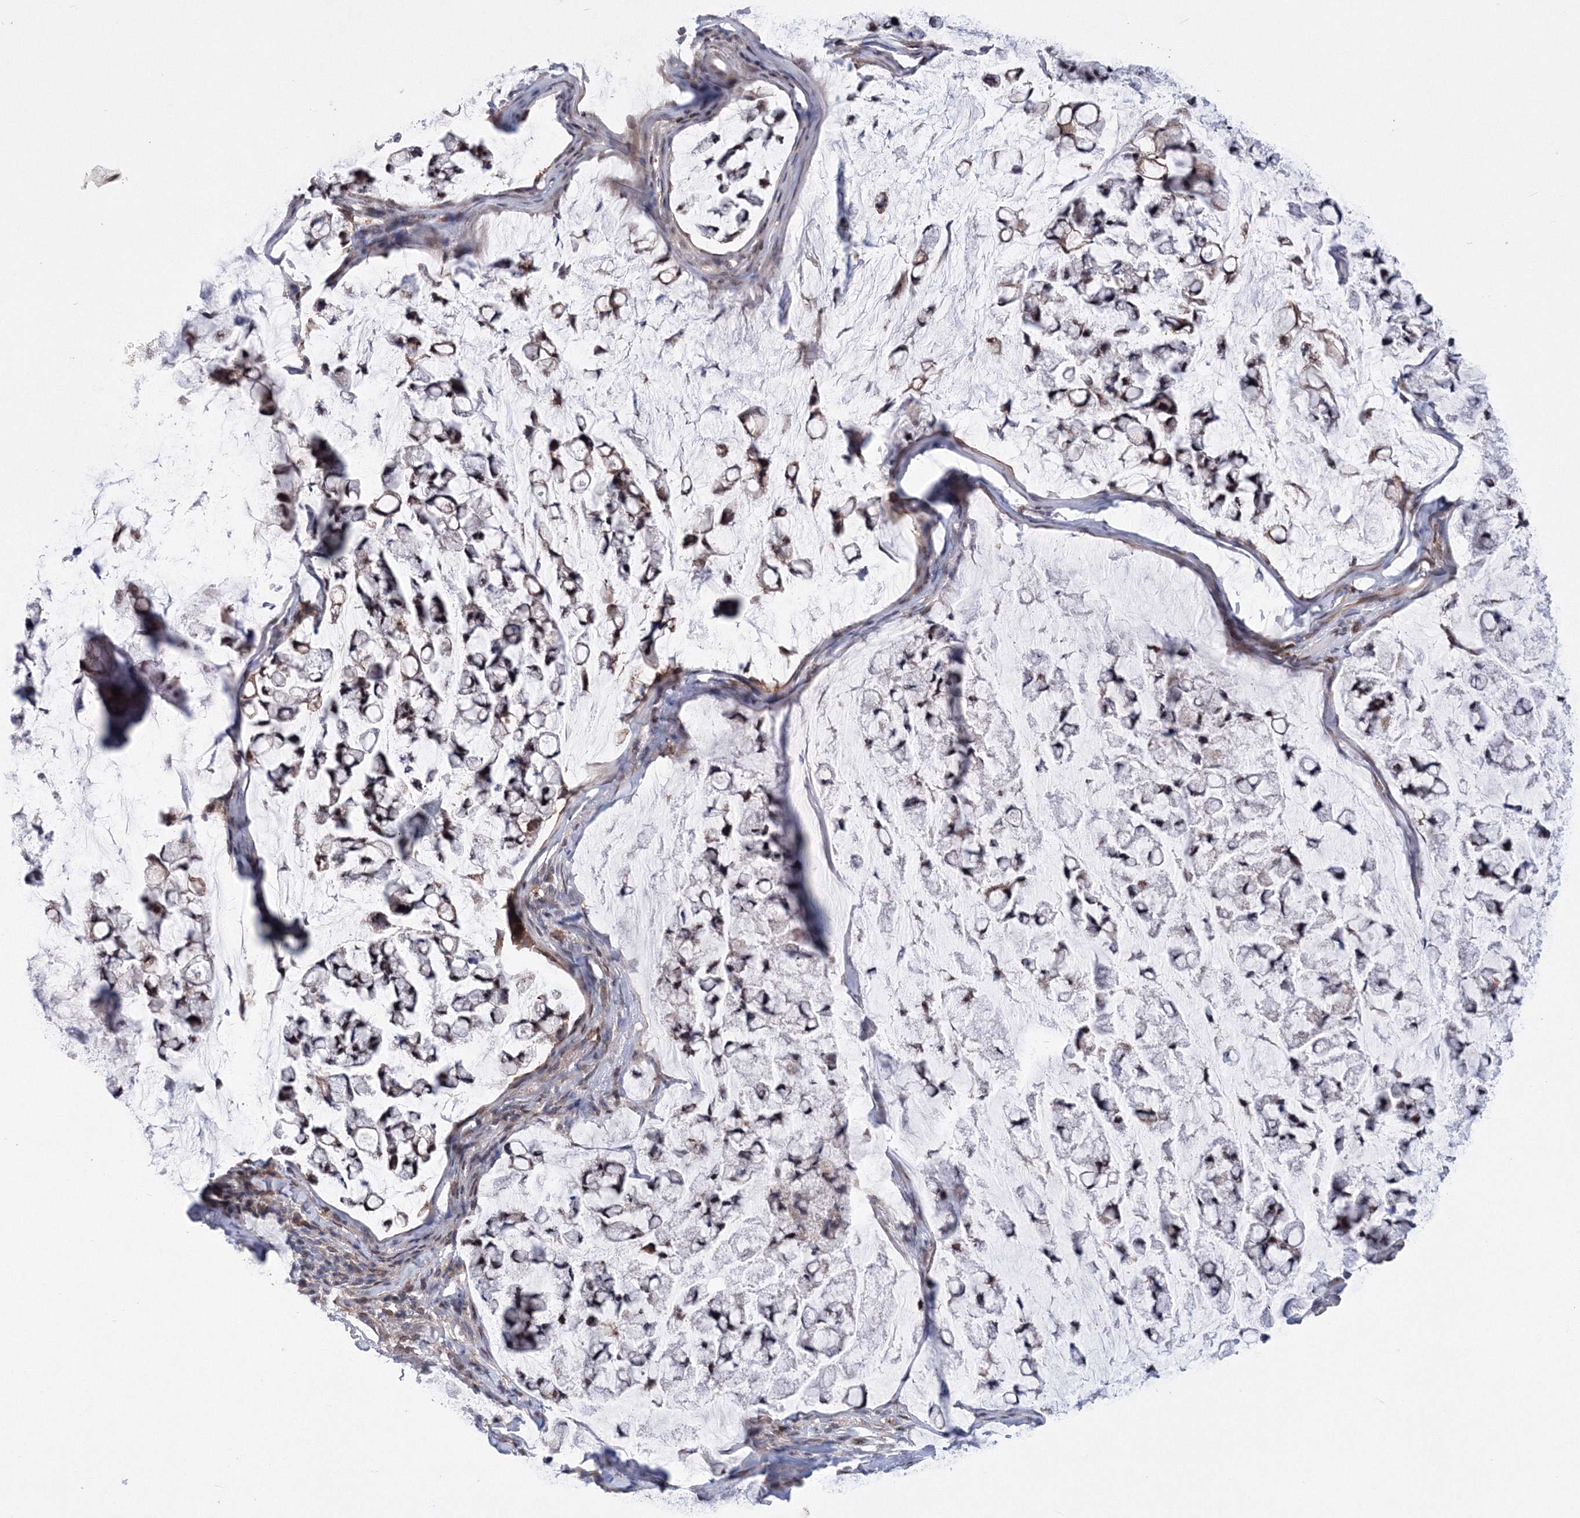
{"staining": {"intensity": "weak", "quantity": "<25%", "location": "cytoplasmic/membranous,nuclear"}, "tissue": "stomach cancer", "cell_type": "Tumor cells", "image_type": "cancer", "snomed": [{"axis": "morphology", "description": "Adenocarcinoma, NOS"}, {"axis": "topography", "description": "Stomach, lower"}], "caption": "Immunohistochemistry (IHC) of stomach cancer (adenocarcinoma) displays no positivity in tumor cells. (DAB immunohistochemistry (IHC) visualized using brightfield microscopy, high magnification).", "gene": "RNPEPL1", "patient": {"sex": "male", "age": 67}}